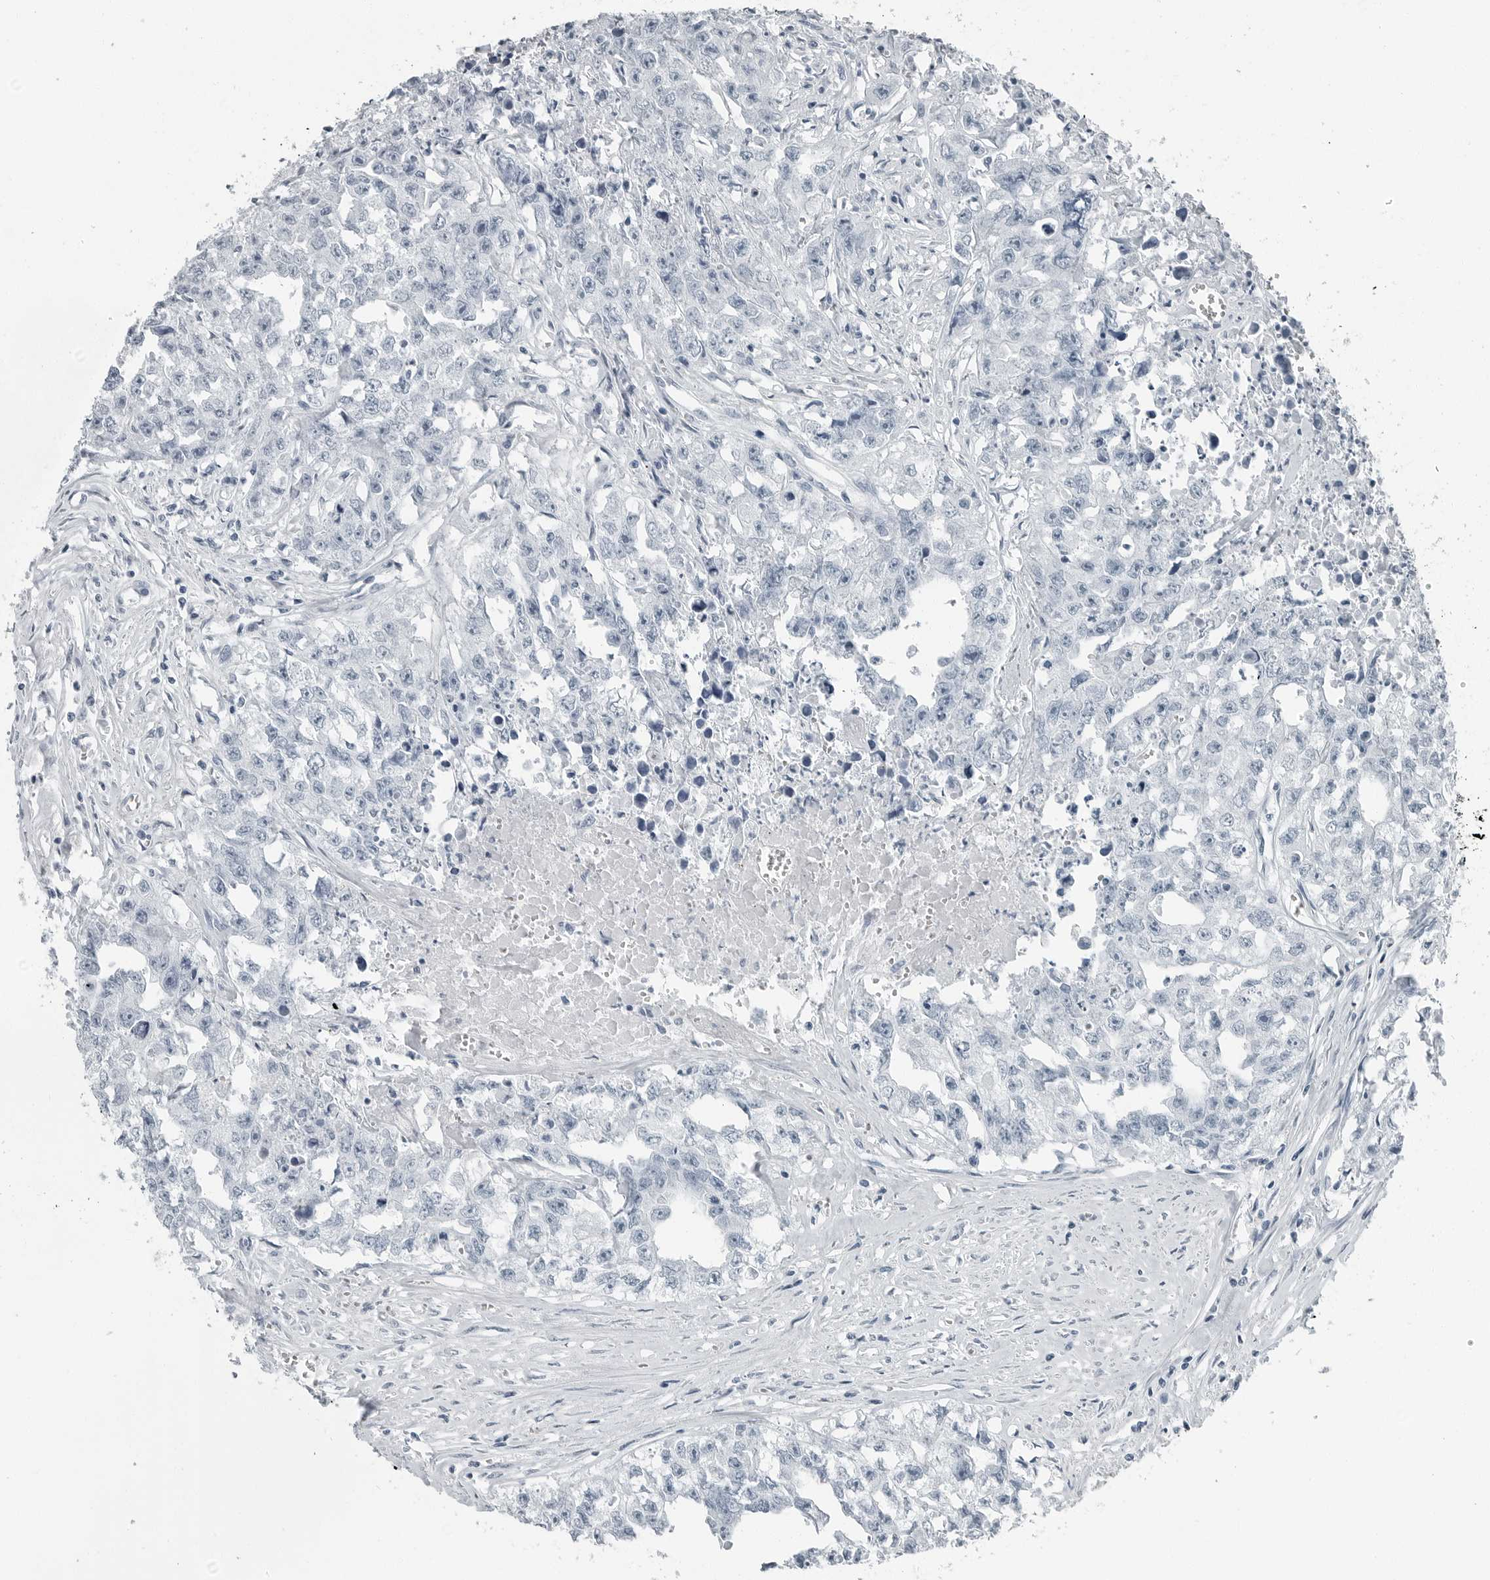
{"staining": {"intensity": "negative", "quantity": "none", "location": "none"}, "tissue": "testis cancer", "cell_type": "Tumor cells", "image_type": "cancer", "snomed": [{"axis": "morphology", "description": "Seminoma, NOS"}, {"axis": "morphology", "description": "Carcinoma, Embryonal, NOS"}, {"axis": "topography", "description": "Testis"}], "caption": "Tumor cells show no significant positivity in testis cancer (embryonal carcinoma).", "gene": "FABP6", "patient": {"sex": "male", "age": 43}}